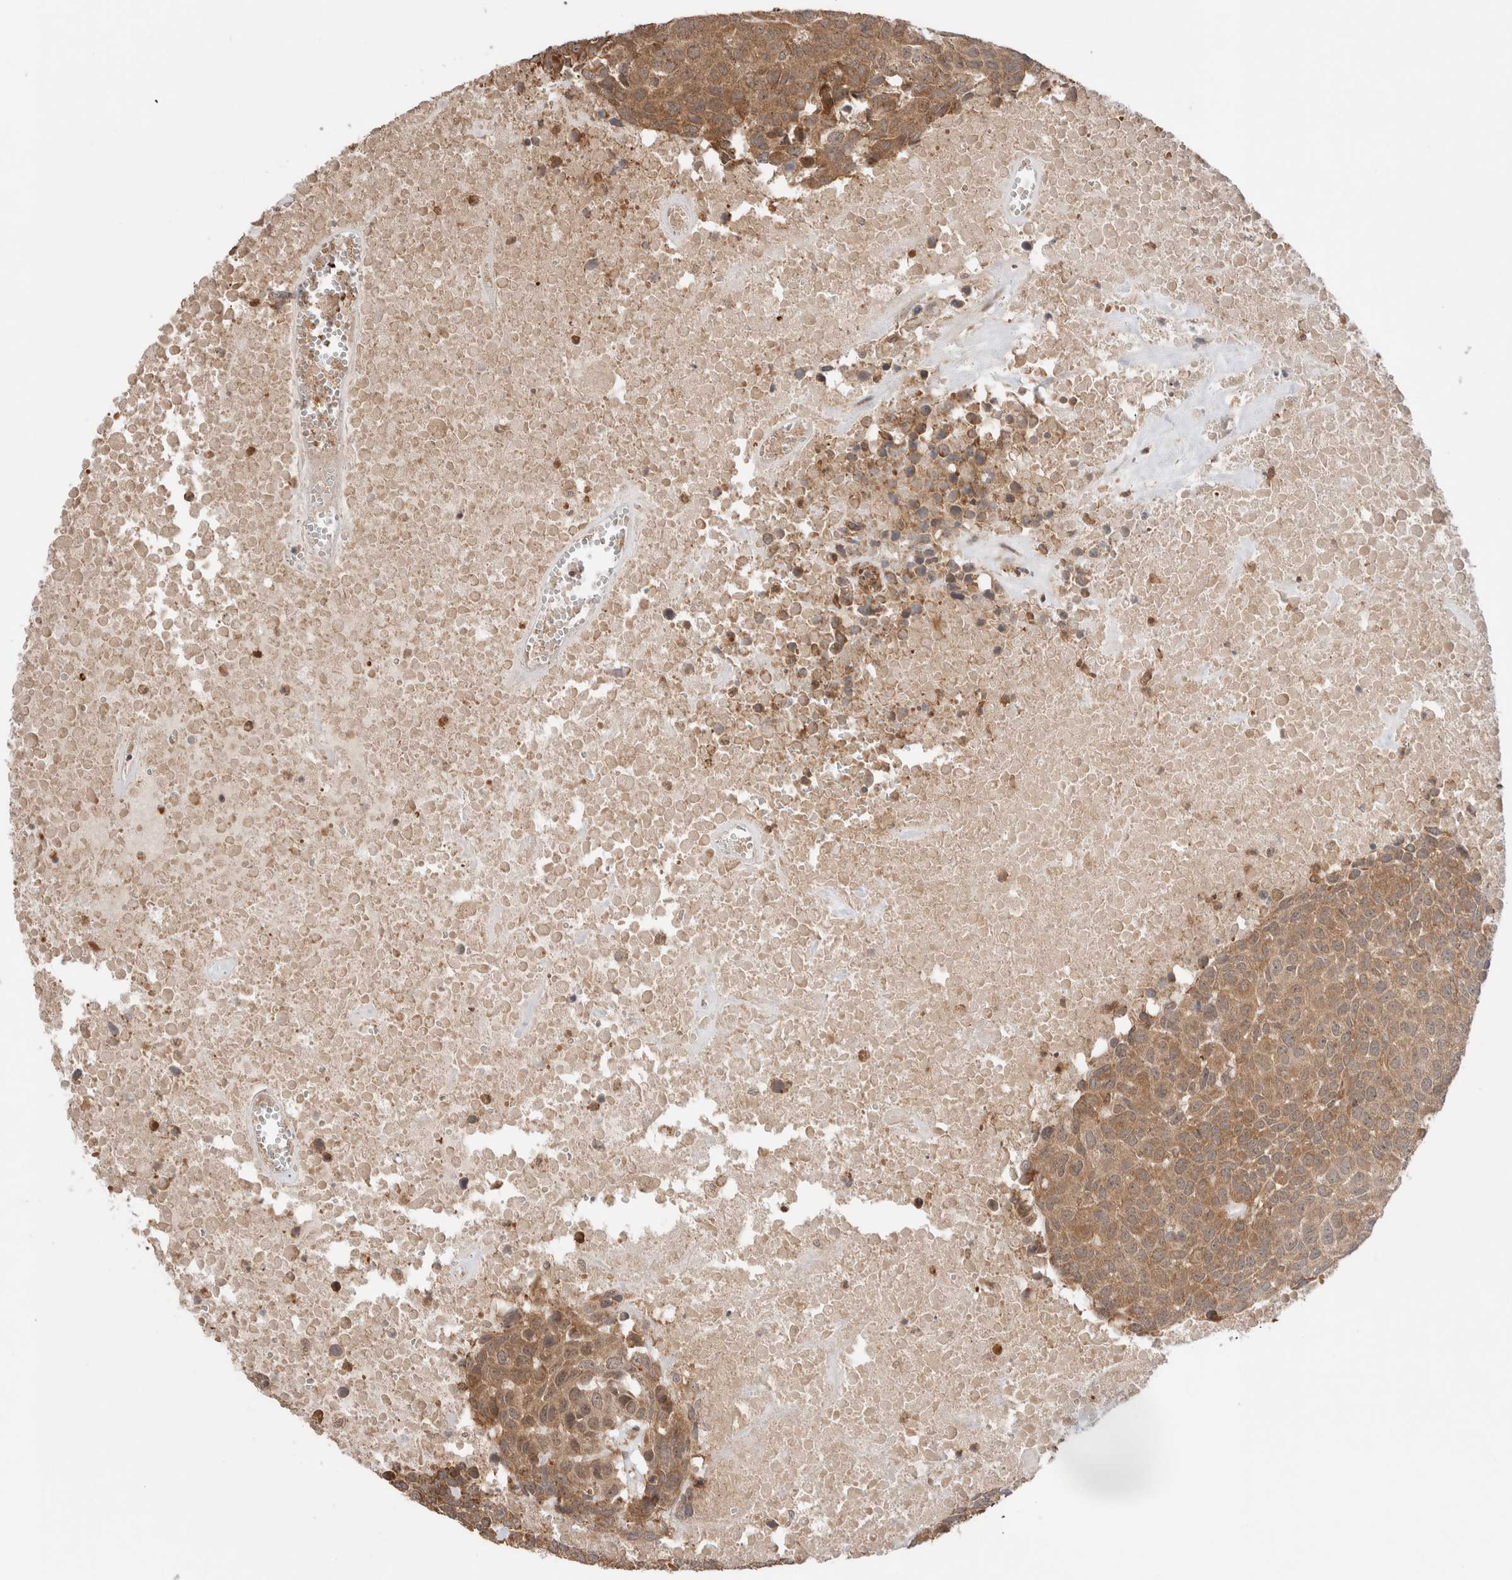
{"staining": {"intensity": "moderate", "quantity": ">75%", "location": "cytoplasmic/membranous"}, "tissue": "head and neck cancer", "cell_type": "Tumor cells", "image_type": "cancer", "snomed": [{"axis": "morphology", "description": "Squamous cell carcinoma, NOS"}, {"axis": "topography", "description": "Head-Neck"}], "caption": "Protein expression by immunohistochemistry (IHC) demonstrates moderate cytoplasmic/membranous staining in approximately >75% of tumor cells in head and neck cancer (squamous cell carcinoma). Immunohistochemistry stains the protein of interest in brown and the nuclei are stained blue.", "gene": "ZNF649", "patient": {"sex": "male", "age": 66}}